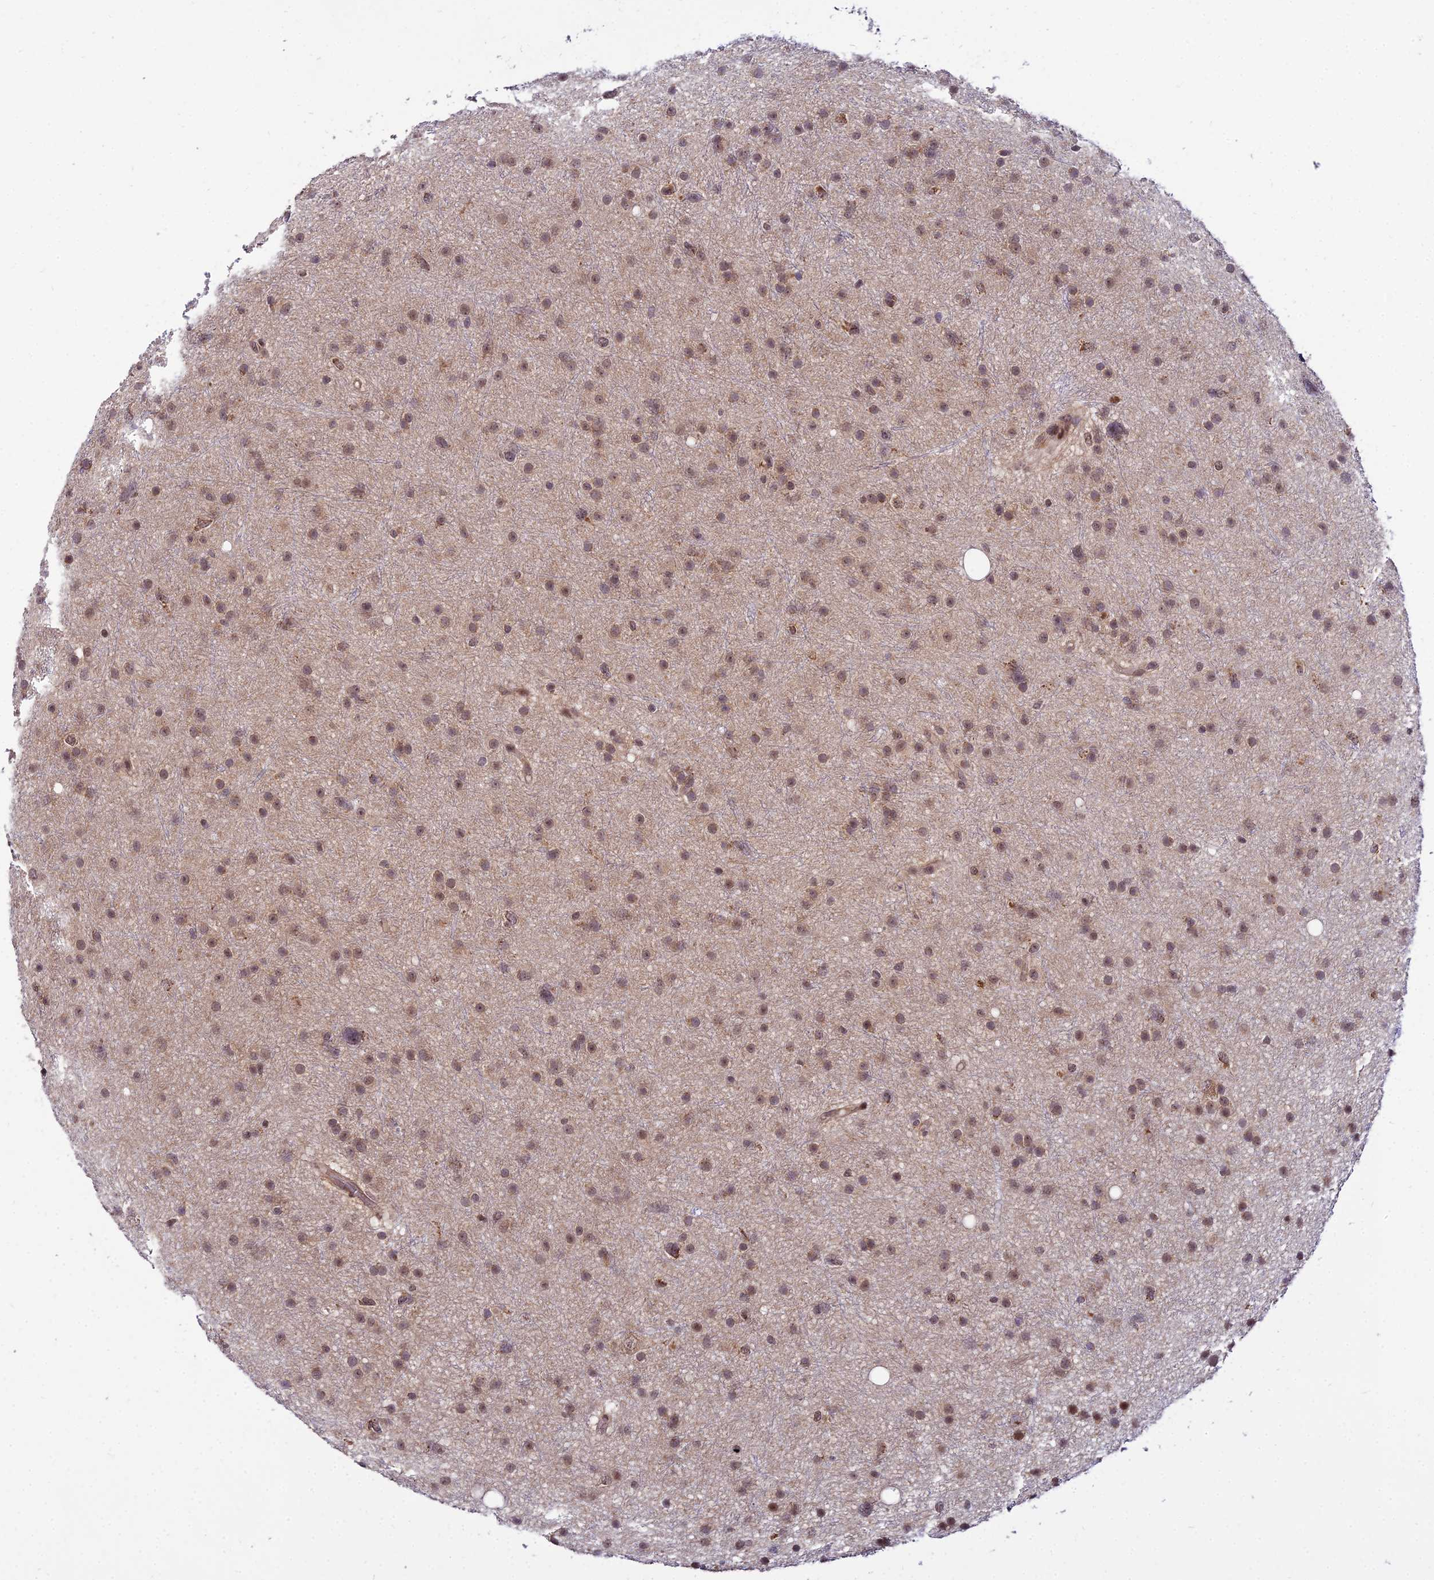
{"staining": {"intensity": "moderate", "quantity": ">75%", "location": "cytoplasmic/membranous,nuclear"}, "tissue": "glioma", "cell_type": "Tumor cells", "image_type": "cancer", "snomed": [{"axis": "morphology", "description": "Glioma, malignant, Low grade"}, {"axis": "topography", "description": "Cerebral cortex"}], "caption": "IHC of glioma reveals medium levels of moderate cytoplasmic/membranous and nuclear positivity in approximately >75% of tumor cells.", "gene": "CIB3", "patient": {"sex": "female", "age": 39}}